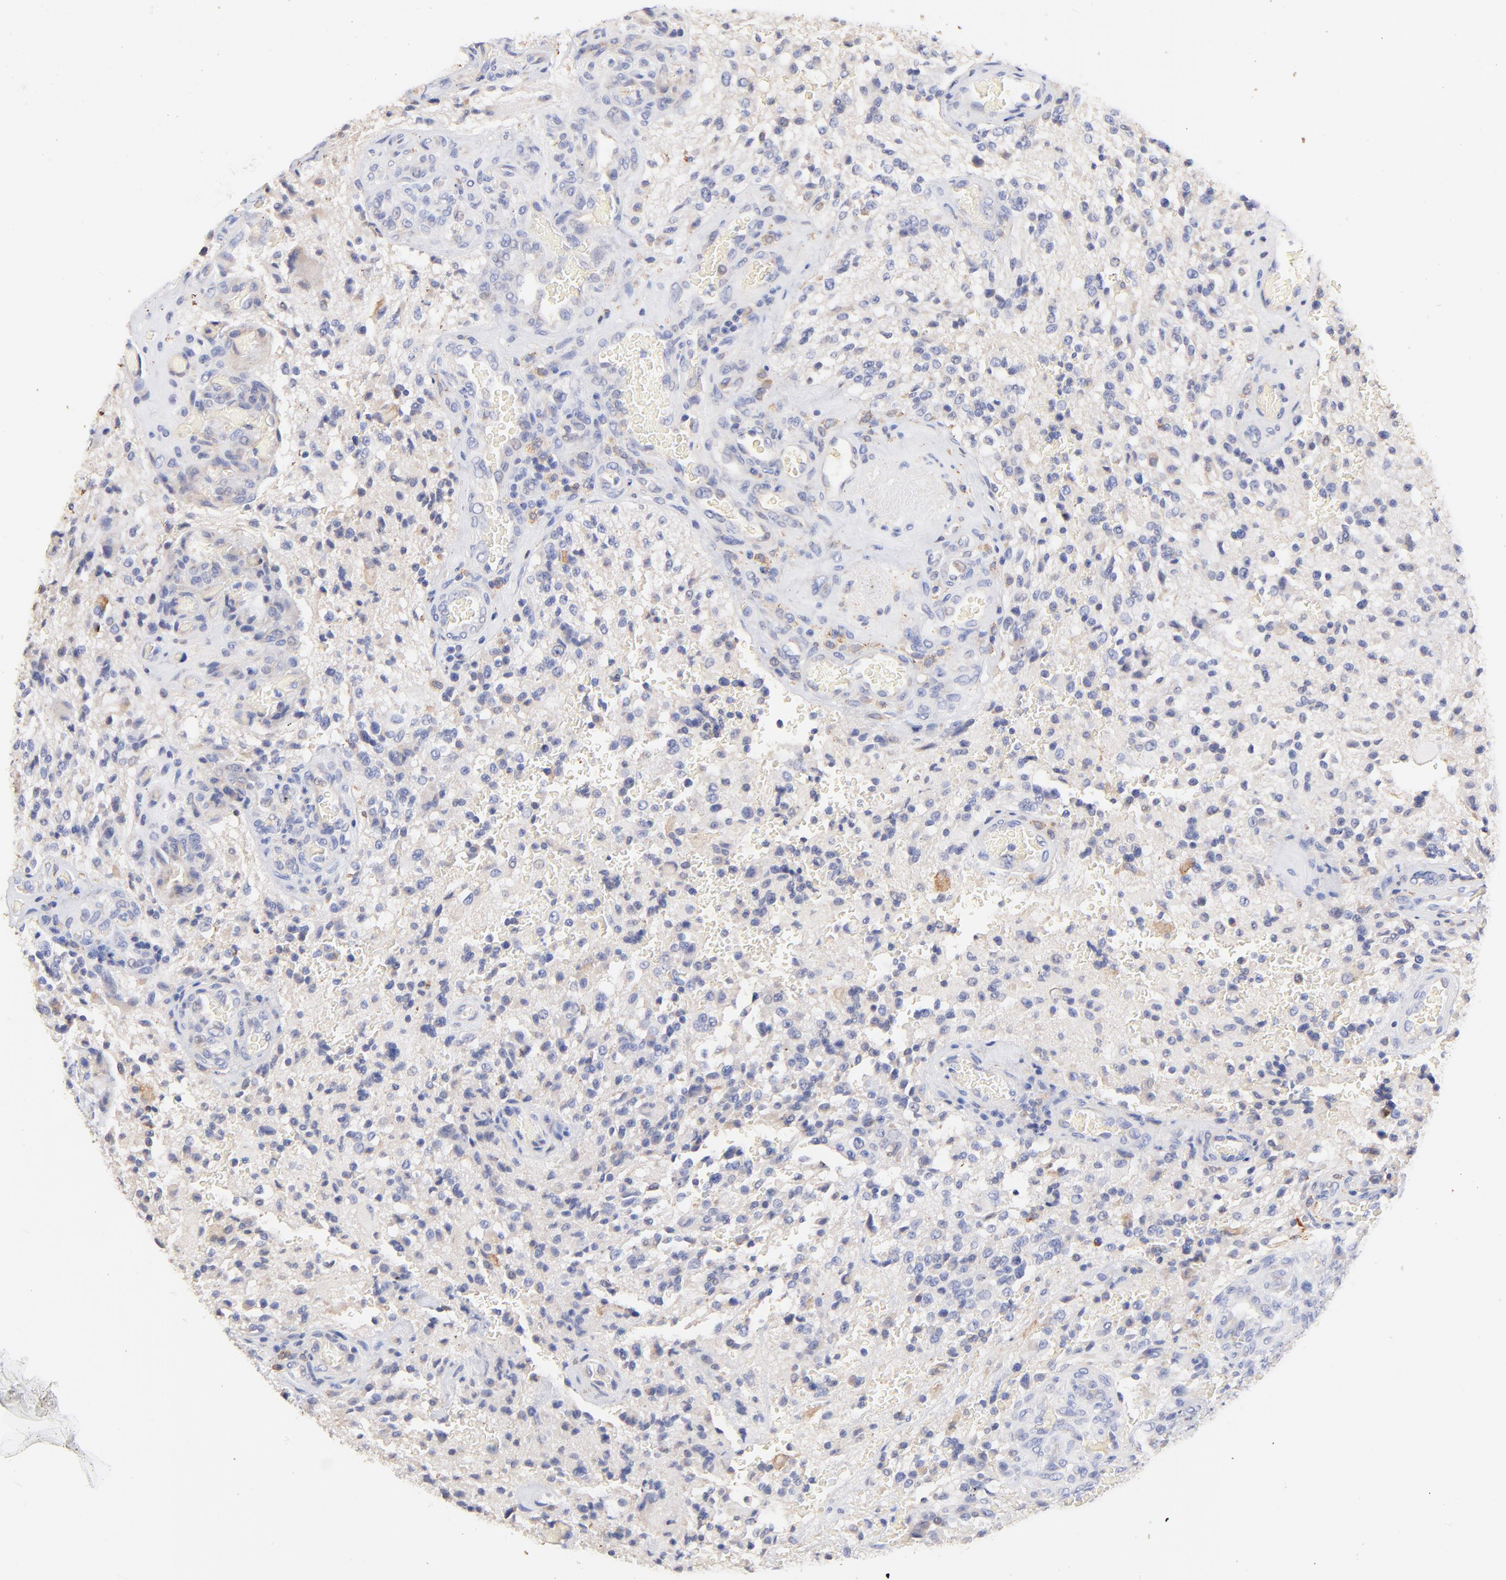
{"staining": {"intensity": "negative", "quantity": "none", "location": "none"}, "tissue": "glioma", "cell_type": "Tumor cells", "image_type": "cancer", "snomed": [{"axis": "morphology", "description": "Normal tissue, NOS"}, {"axis": "morphology", "description": "Glioma, malignant, High grade"}, {"axis": "topography", "description": "Cerebral cortex"}], "caption": "Malignant glioma (high-grade) stained for a protein using immunohistochemistry (IHC) demonstrates no positivity tumor cells.", "gene": "IGLV7-43", "patient": {"sex": "male", "age": 56}}